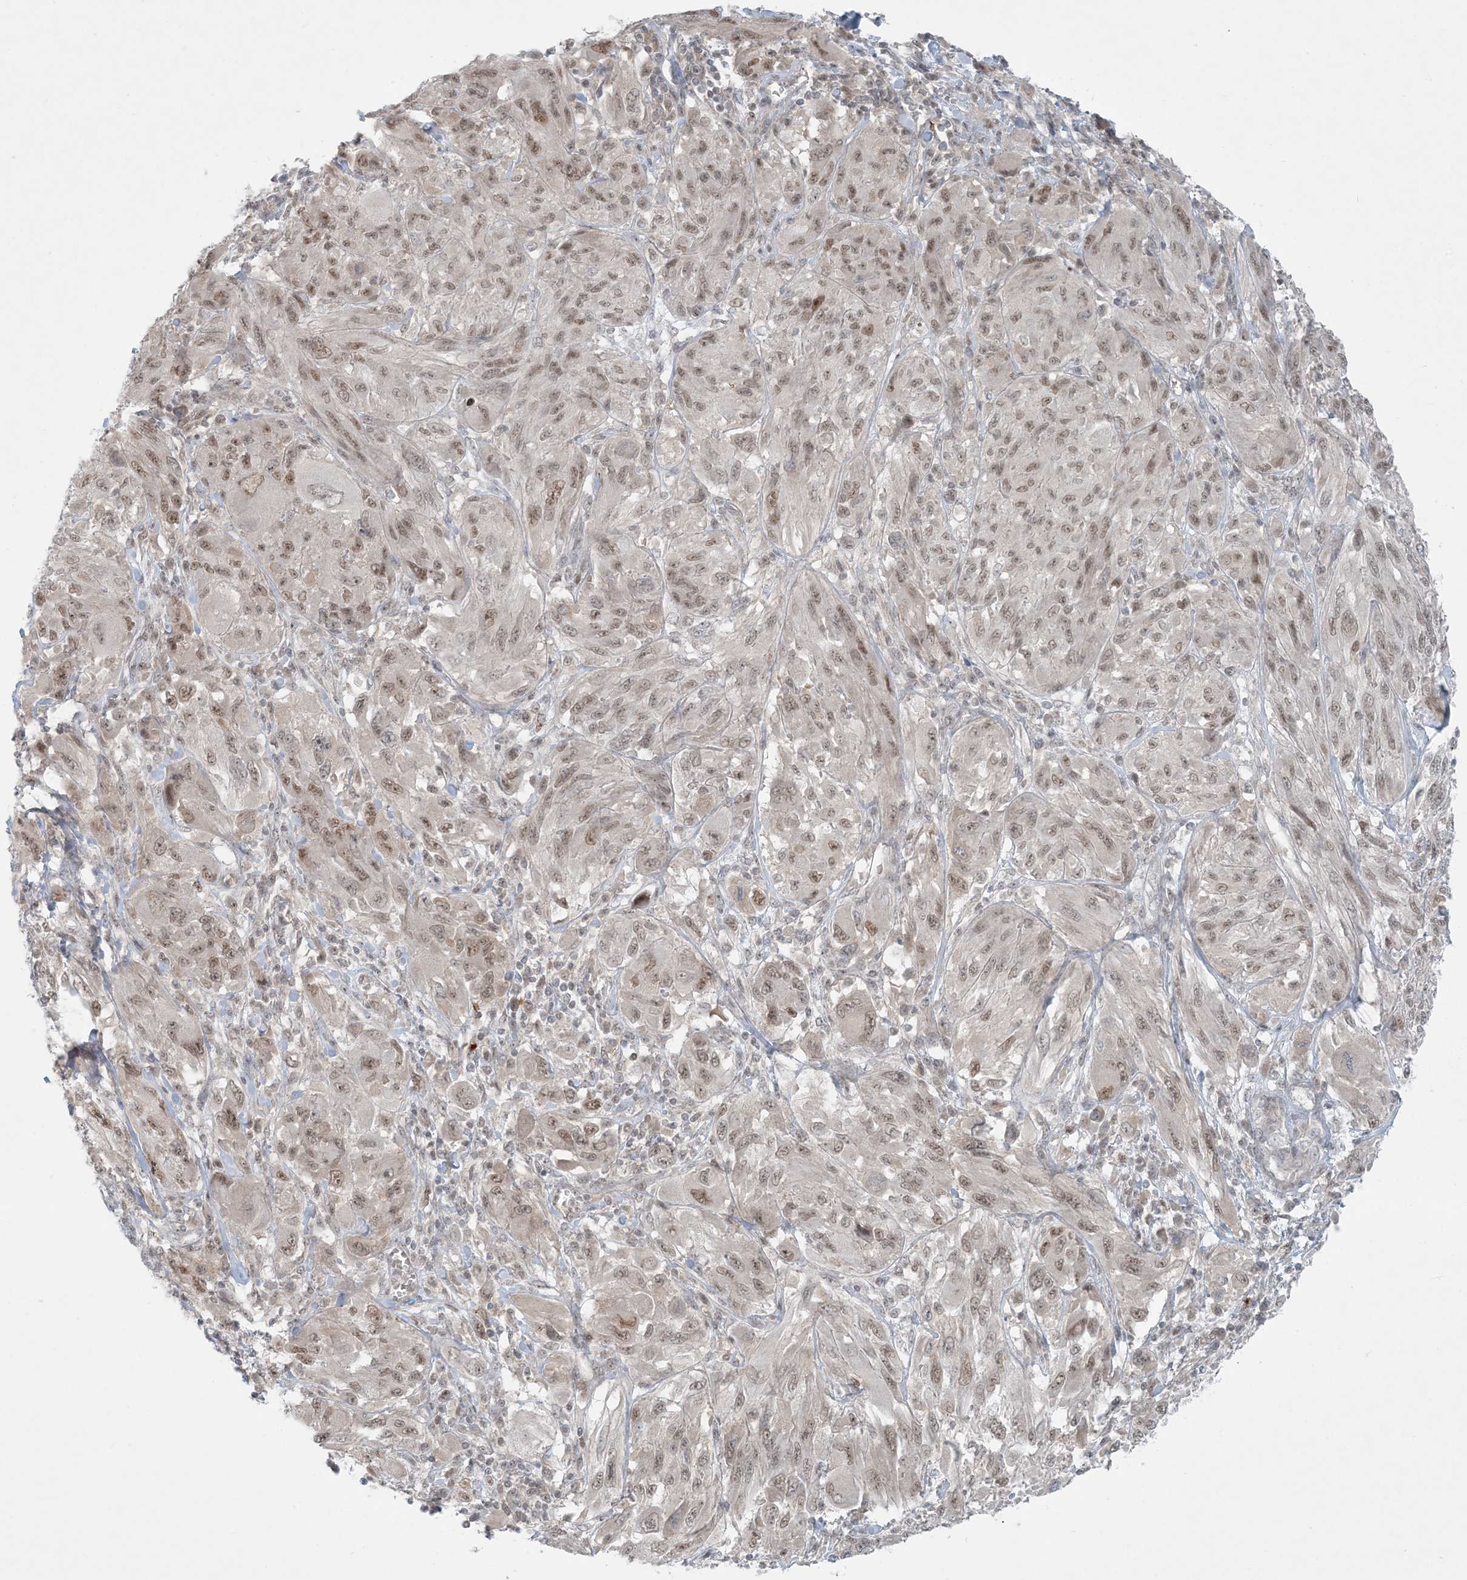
{"staining": {"intensity": "moderate", "quantity": ">75%", "location": "nuclear"}, "tissue": "melanoma", "cell_type": "Tumor cells", "image_type": "cancer", "snomed": [{"axis": "morphology", "description": "Malignant melanoma, NOS"}, {"axis": "topography", "description": "Skin"}], "caption": "Protein staining of malignant melanoma tissue displays moderate nuclear staining in approximately >75% of tumor cells. (Brightfield microscopy of DAB IHC at high magnification).", "gene": "OBI1", "patient": {"sex": "female", "age": 91}}